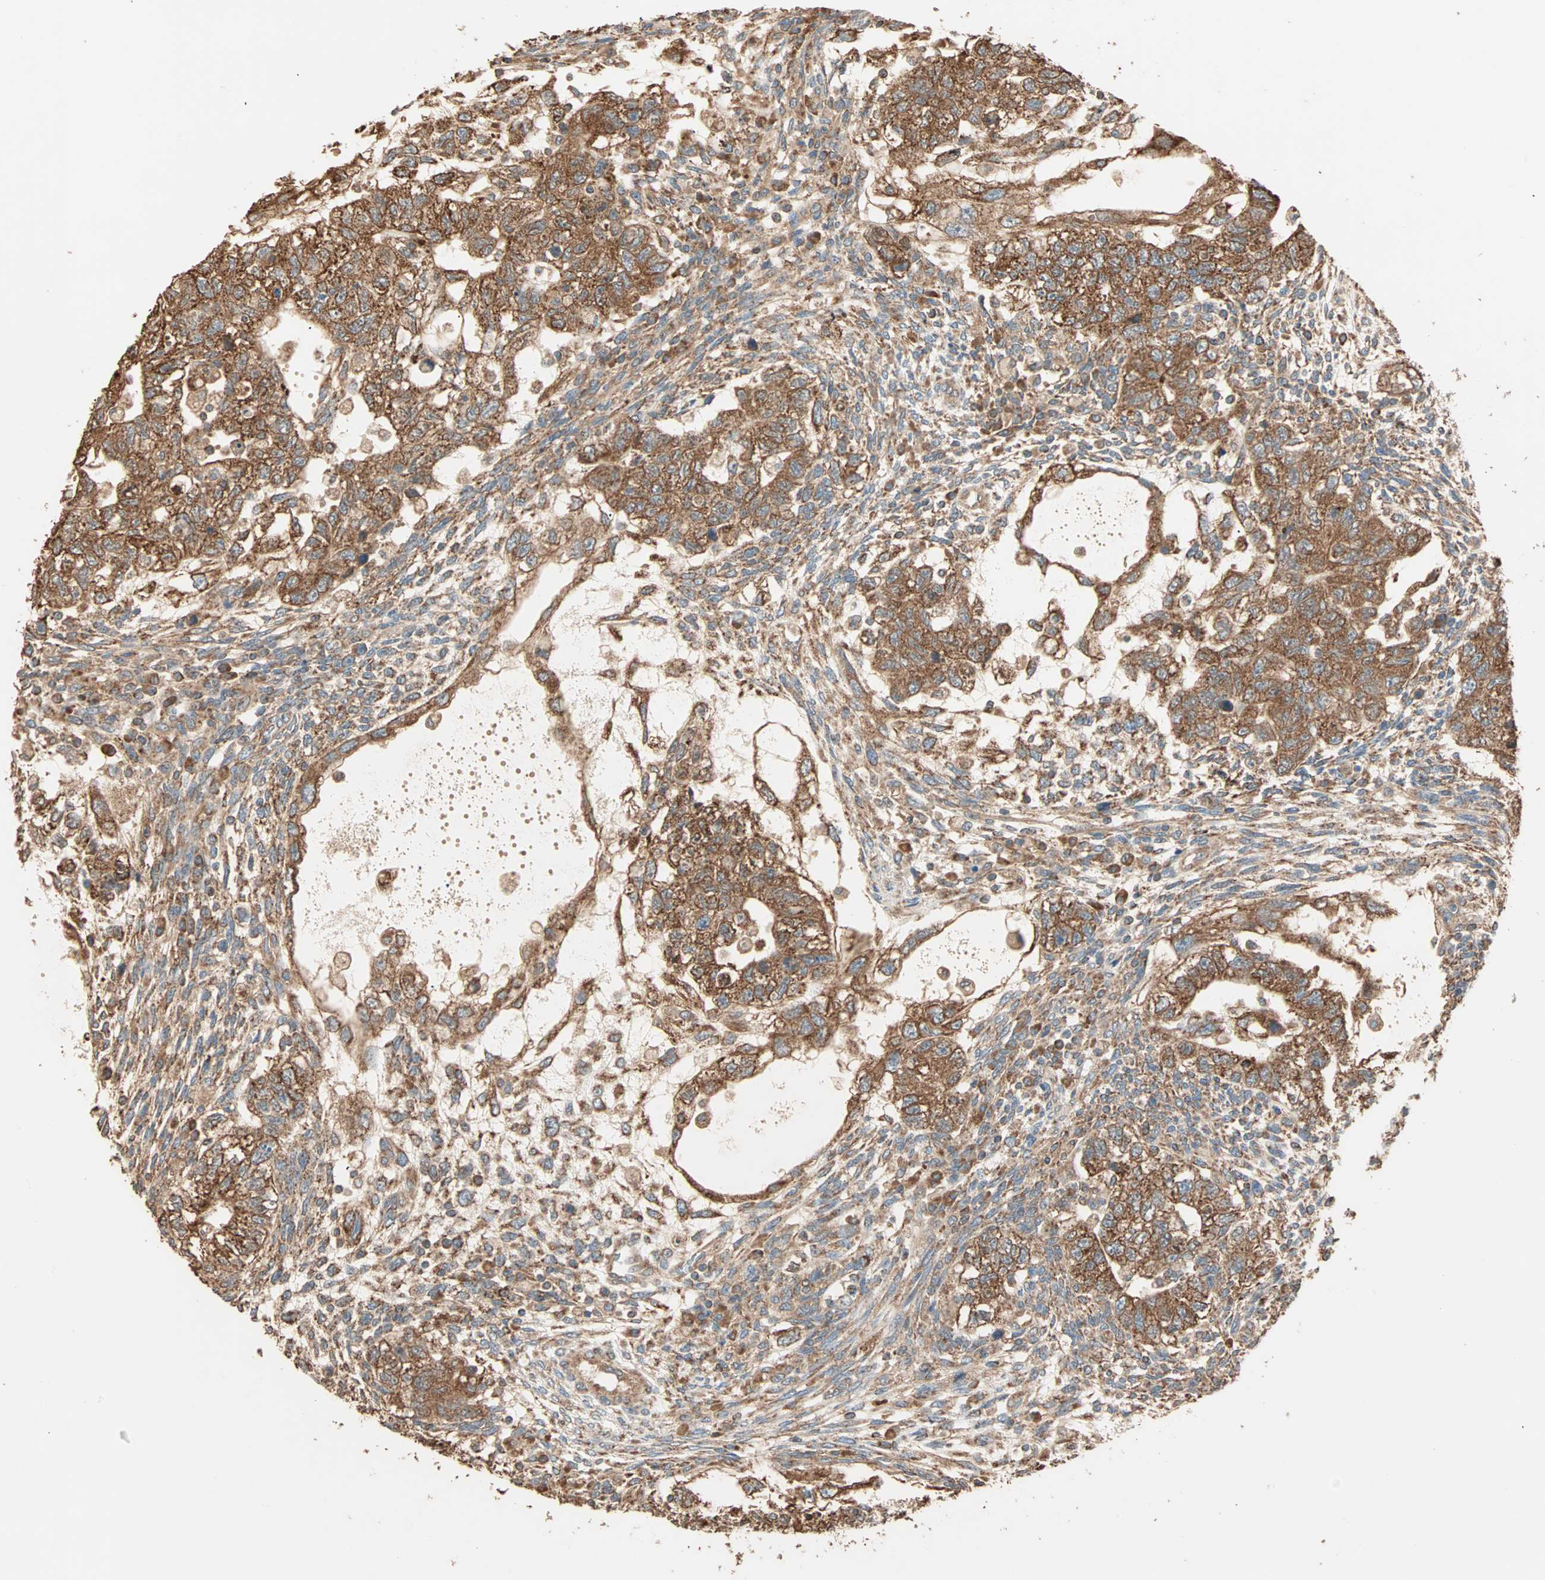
{"staining": {"intensity": "strong", "quantity": ">75%", "location": "cytoplasmic/membranous"}, "tissue": "testis cancer", "cell_type": "Tumor cells", "image_type": "cancer", "snomed": [{"axis": "morphology", "description": "Normal tissue, NOS"}, {"axis": "morphology", "description": "Carcinoma, Embryonal, NOS"}, {"axis": "topography", "description": "Testis"}], "caption": "Immunohistochemical staining of human testis cancer (embryonal carcinoma) demonstrates high levels of strong cytoplasmic/membranous protein staining in about >75% of tumor cells.", "gene": "EIF4G2", "patient": {"sex": "male", "age": 36}}